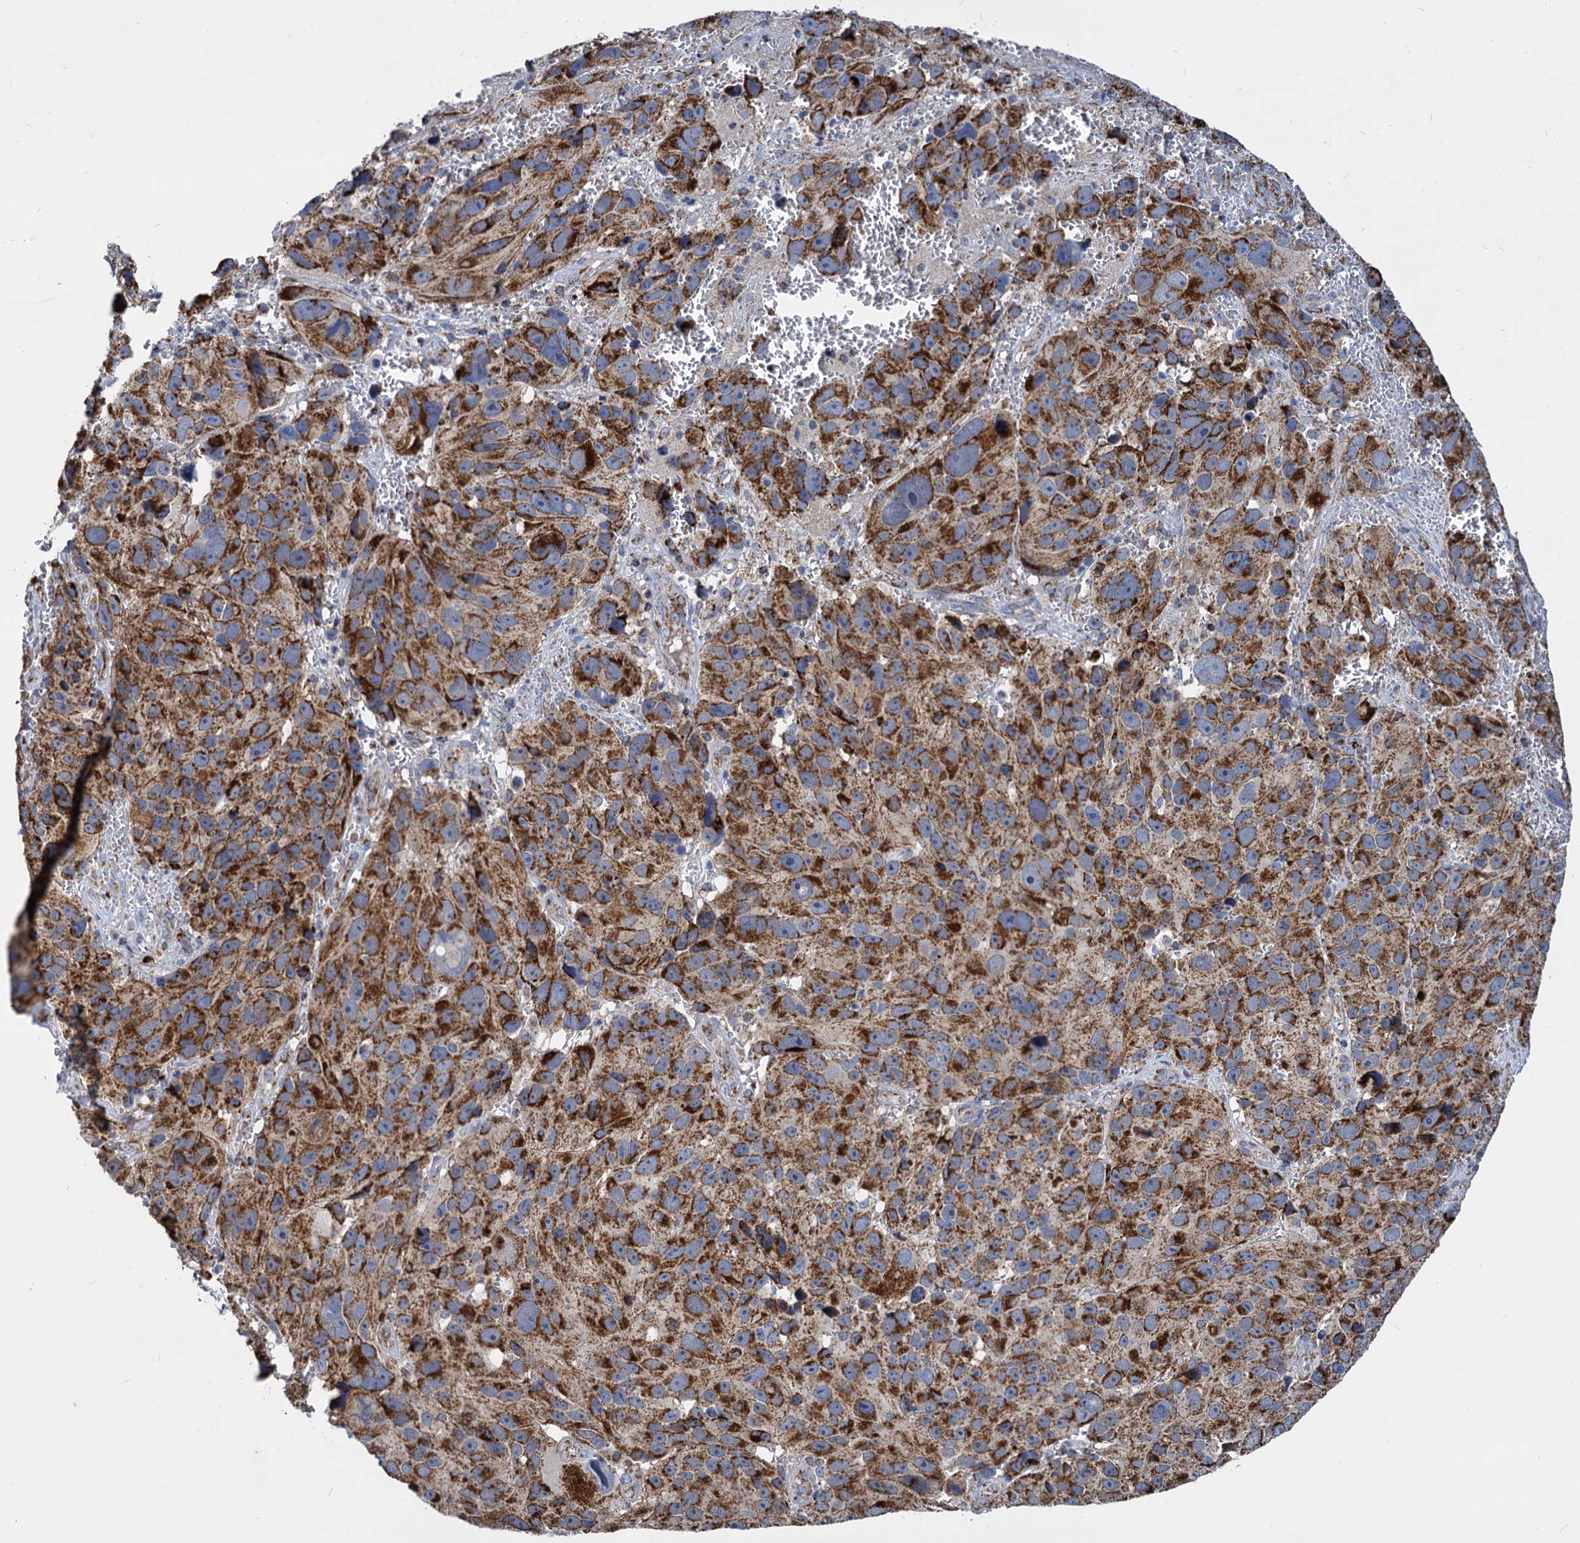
{"staining": {"intensity": "strong", "quantity": ">75%", "location": "cytoplasmic/membranous"}, "tissue": "melanoma", "cell_type": "Tumor cells", "image_type": "cancer", "snomed": [{"axis": "morphology", "description": "Malignant melanoma, NOS"}, {"axis": "topography", "description": "Skin"}], "caption": "Human malignant melanoma stained for a protein (brown) demonstrates strong cytoplasmic/membranous positive positivity in approximately >75% of tumor cells.", "gene": "TIMM10", "patient": {"sex": "male", "age": 84}}